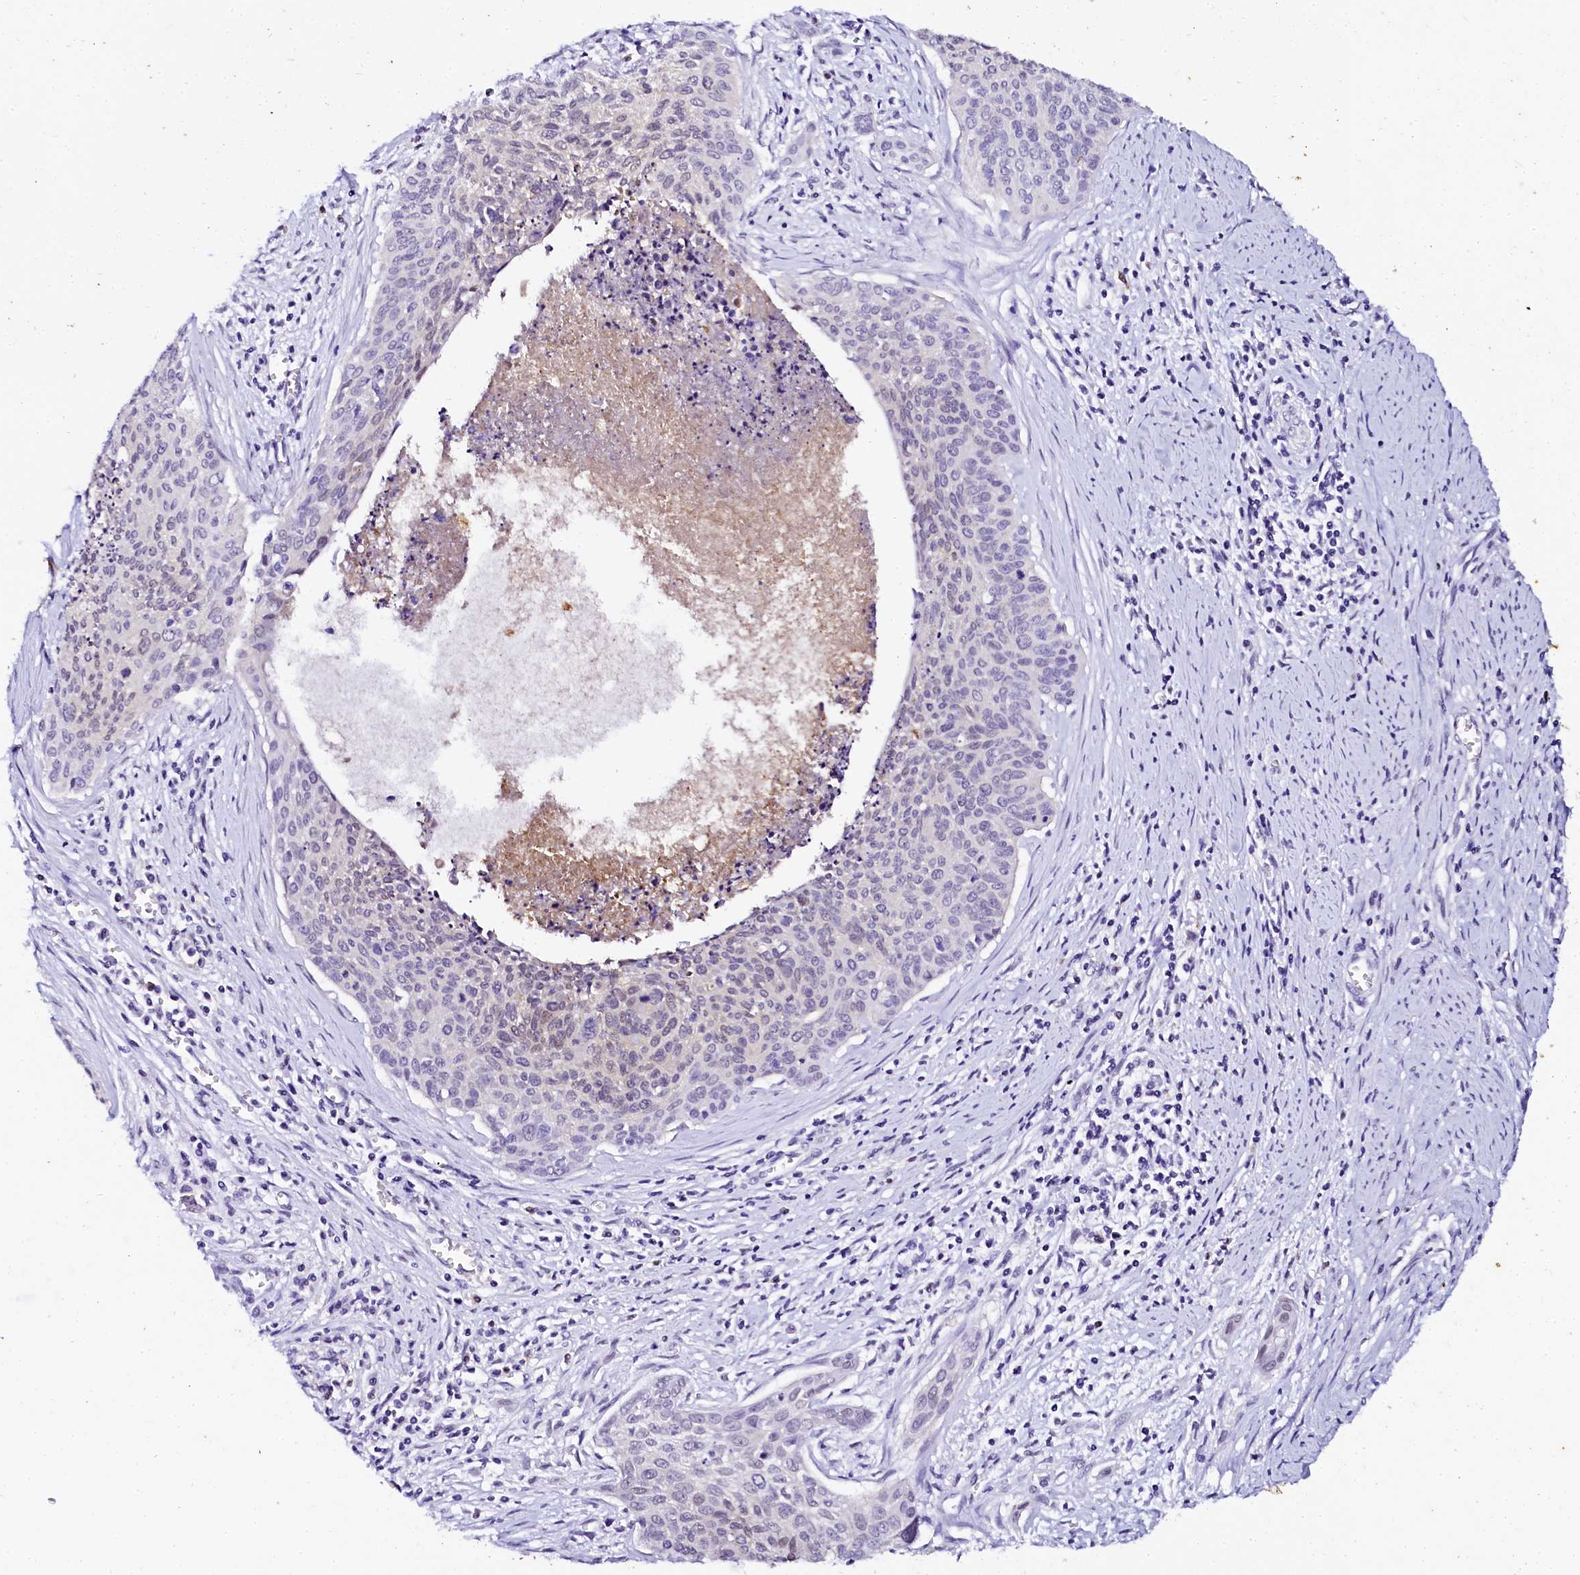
{"staining": {"intensity": "negative", "quantity": "none", "location": "none"}, "tissue": "cervical cancer", "cell_type": "Tumor cells", "image_type": "cancer", "snomed": [{"axis": "morphology", "description": "Squamous cell carcinoma, NOS"}, {"axis": "topography", "description": "Cervix"}], "caption": "Human squamous cell carcinoma (cervical) stained for a protein using immunohistochemistry (IHC) demonstrates no positivity in tumor cells.", "gene": "SORD", "patient": {"sex": "female", "age": 55}}